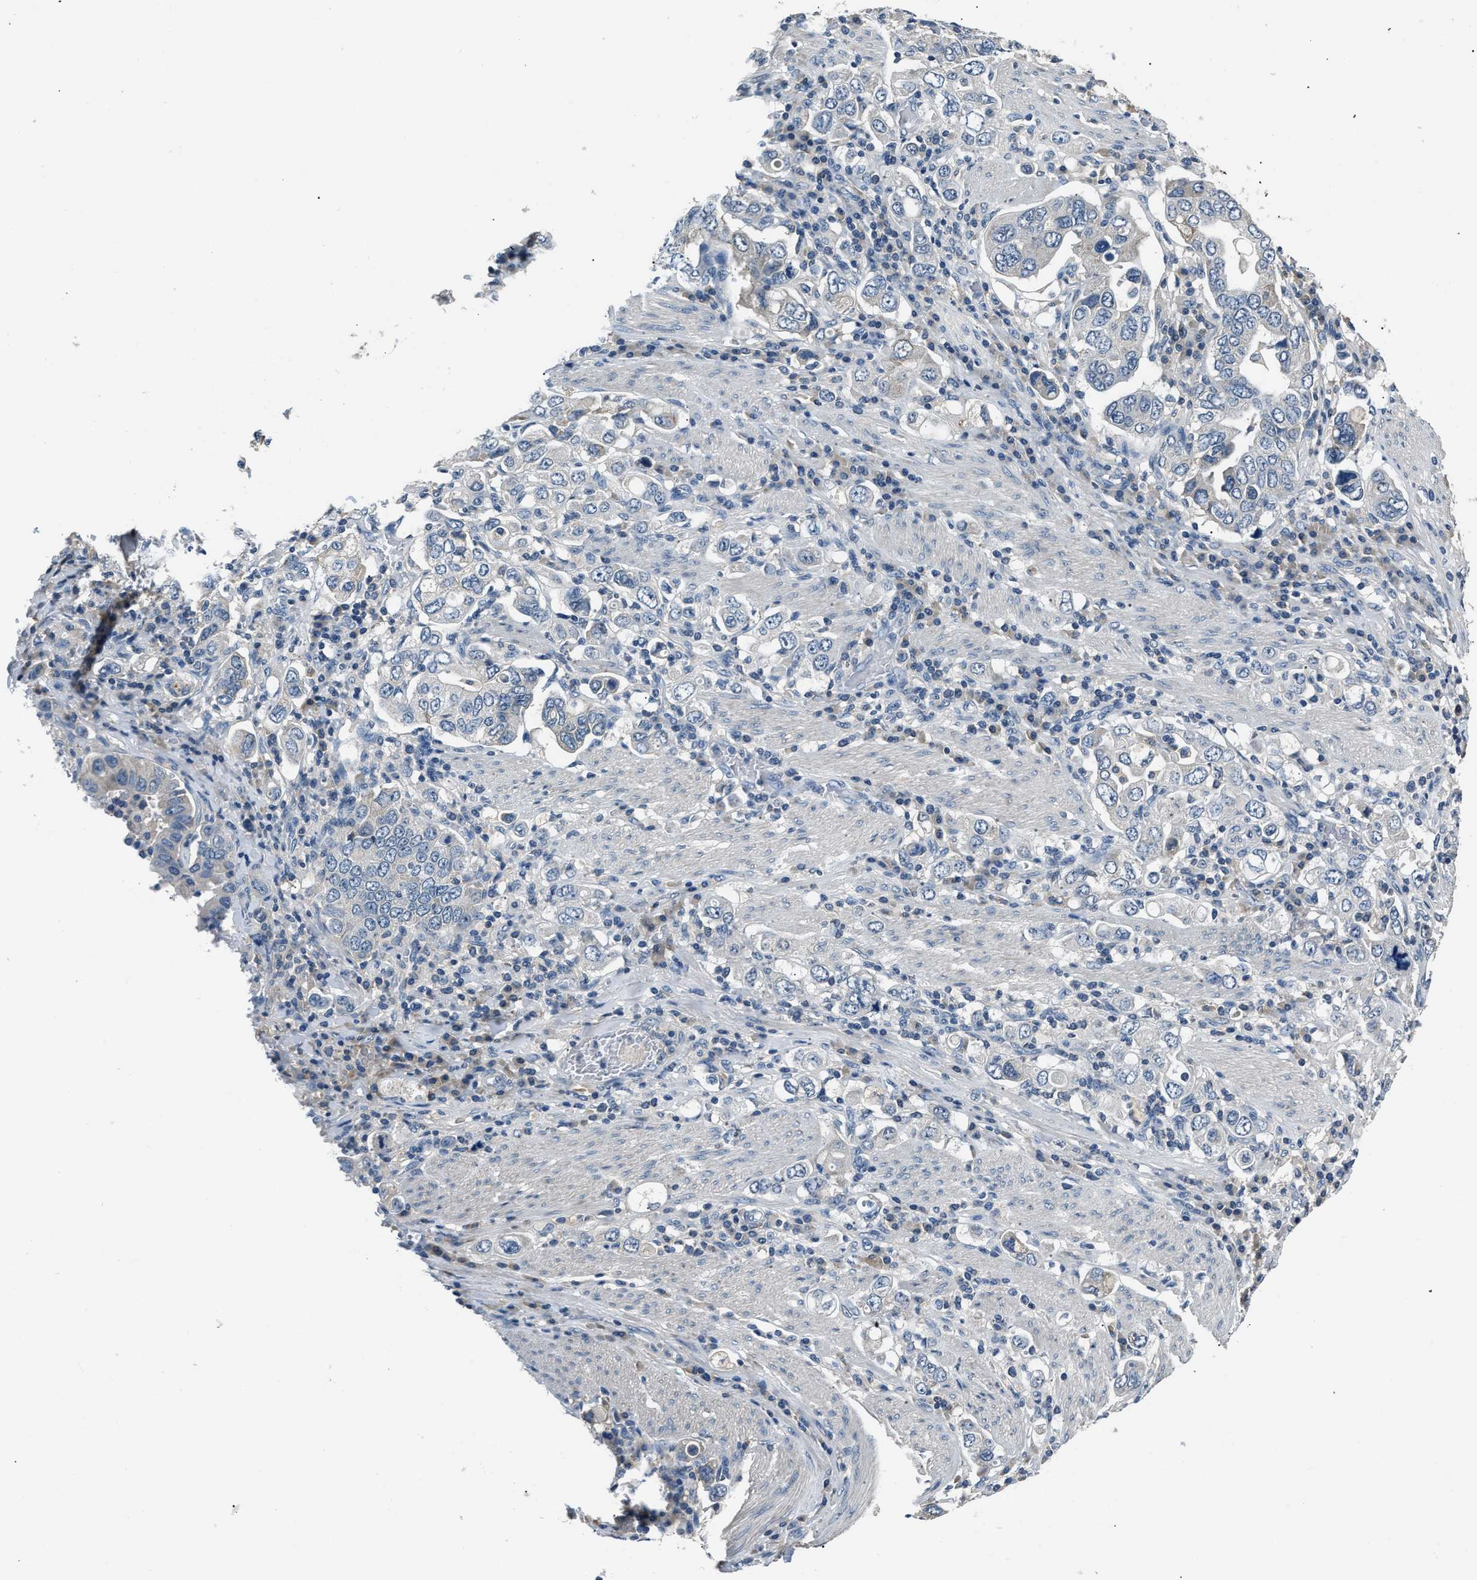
{"staining": {"intensity": "negative", "quantity": "none", "location": "none"}, "tissue": "stomach cancer", "cell_type": "Tumor cells", "image_type": "cancer", "snomed": [{"axis": "morphology", "description": "Adenocarcinoma, NOS"}, {"axis": "topography", "description": "Stomach, upper"}], "caption": "Immunohistochemistry of adenocarcinoma (stomach) demonstrates no expression in tumor cells.", "gene": "INHA", "patient": {"sex": "male", "age": 62}}